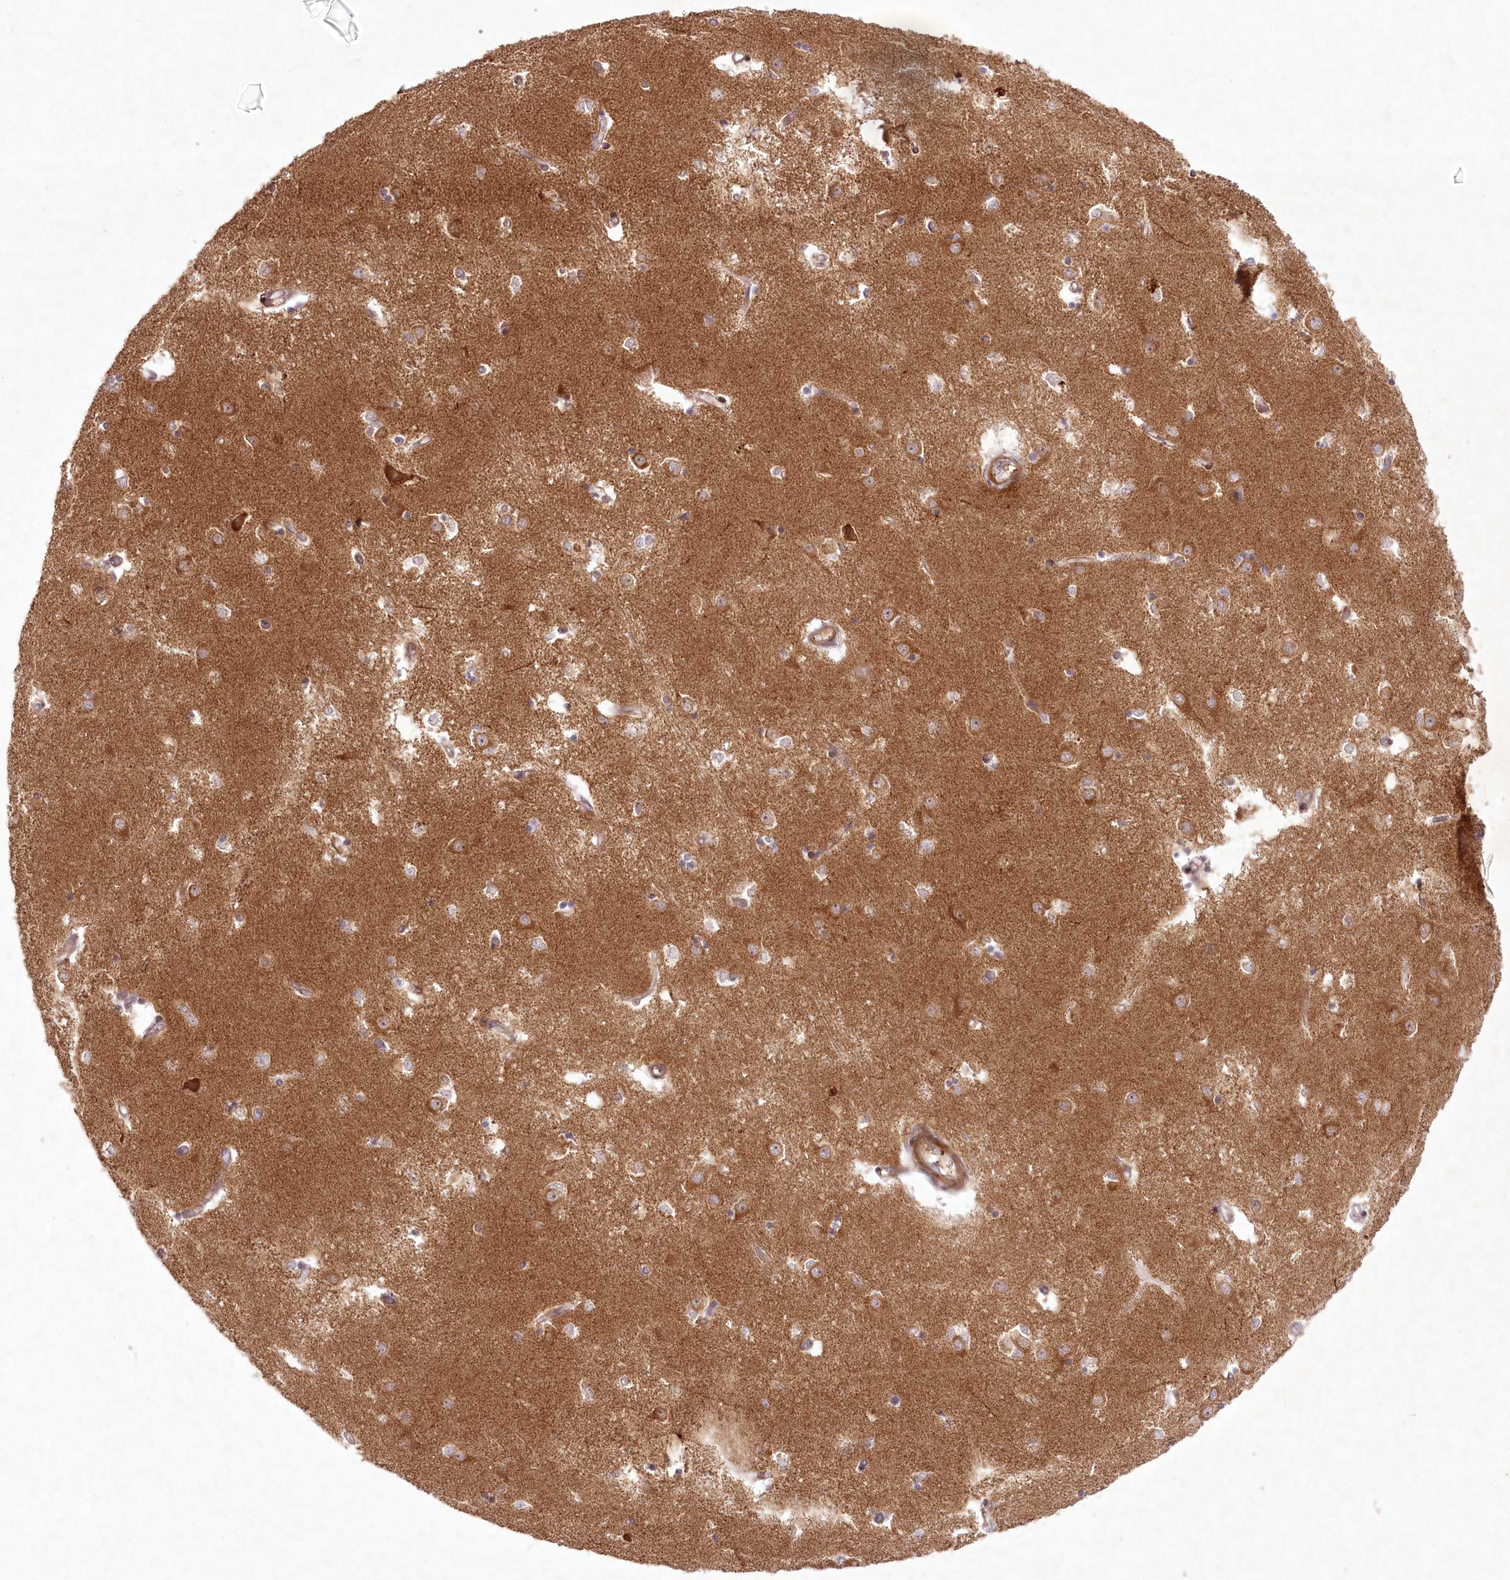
{"staining": {"intensity": "weak", "quantity": "<25%", "location": "cytoplasmic/membranous"}, "tissue": "caudate", "cell_type": "Glial cells", "image_type": "normal", "snomed": [{"axis": "morphology", "description": "Normal tissue, NOS"}, {"axis": "topography", "description": "Lateral ventricle wall"}], "caption": "Immunohistochemical staining of normal human caudate exhibits no significant expression in glial cells. (DAB (3,3'-diaminobenzidine) immunohistochemistry visualized using brightfield microscopy, high magnification).", "gene": "SH2D3A", "patient": {"sex": "male", "age": 45}}